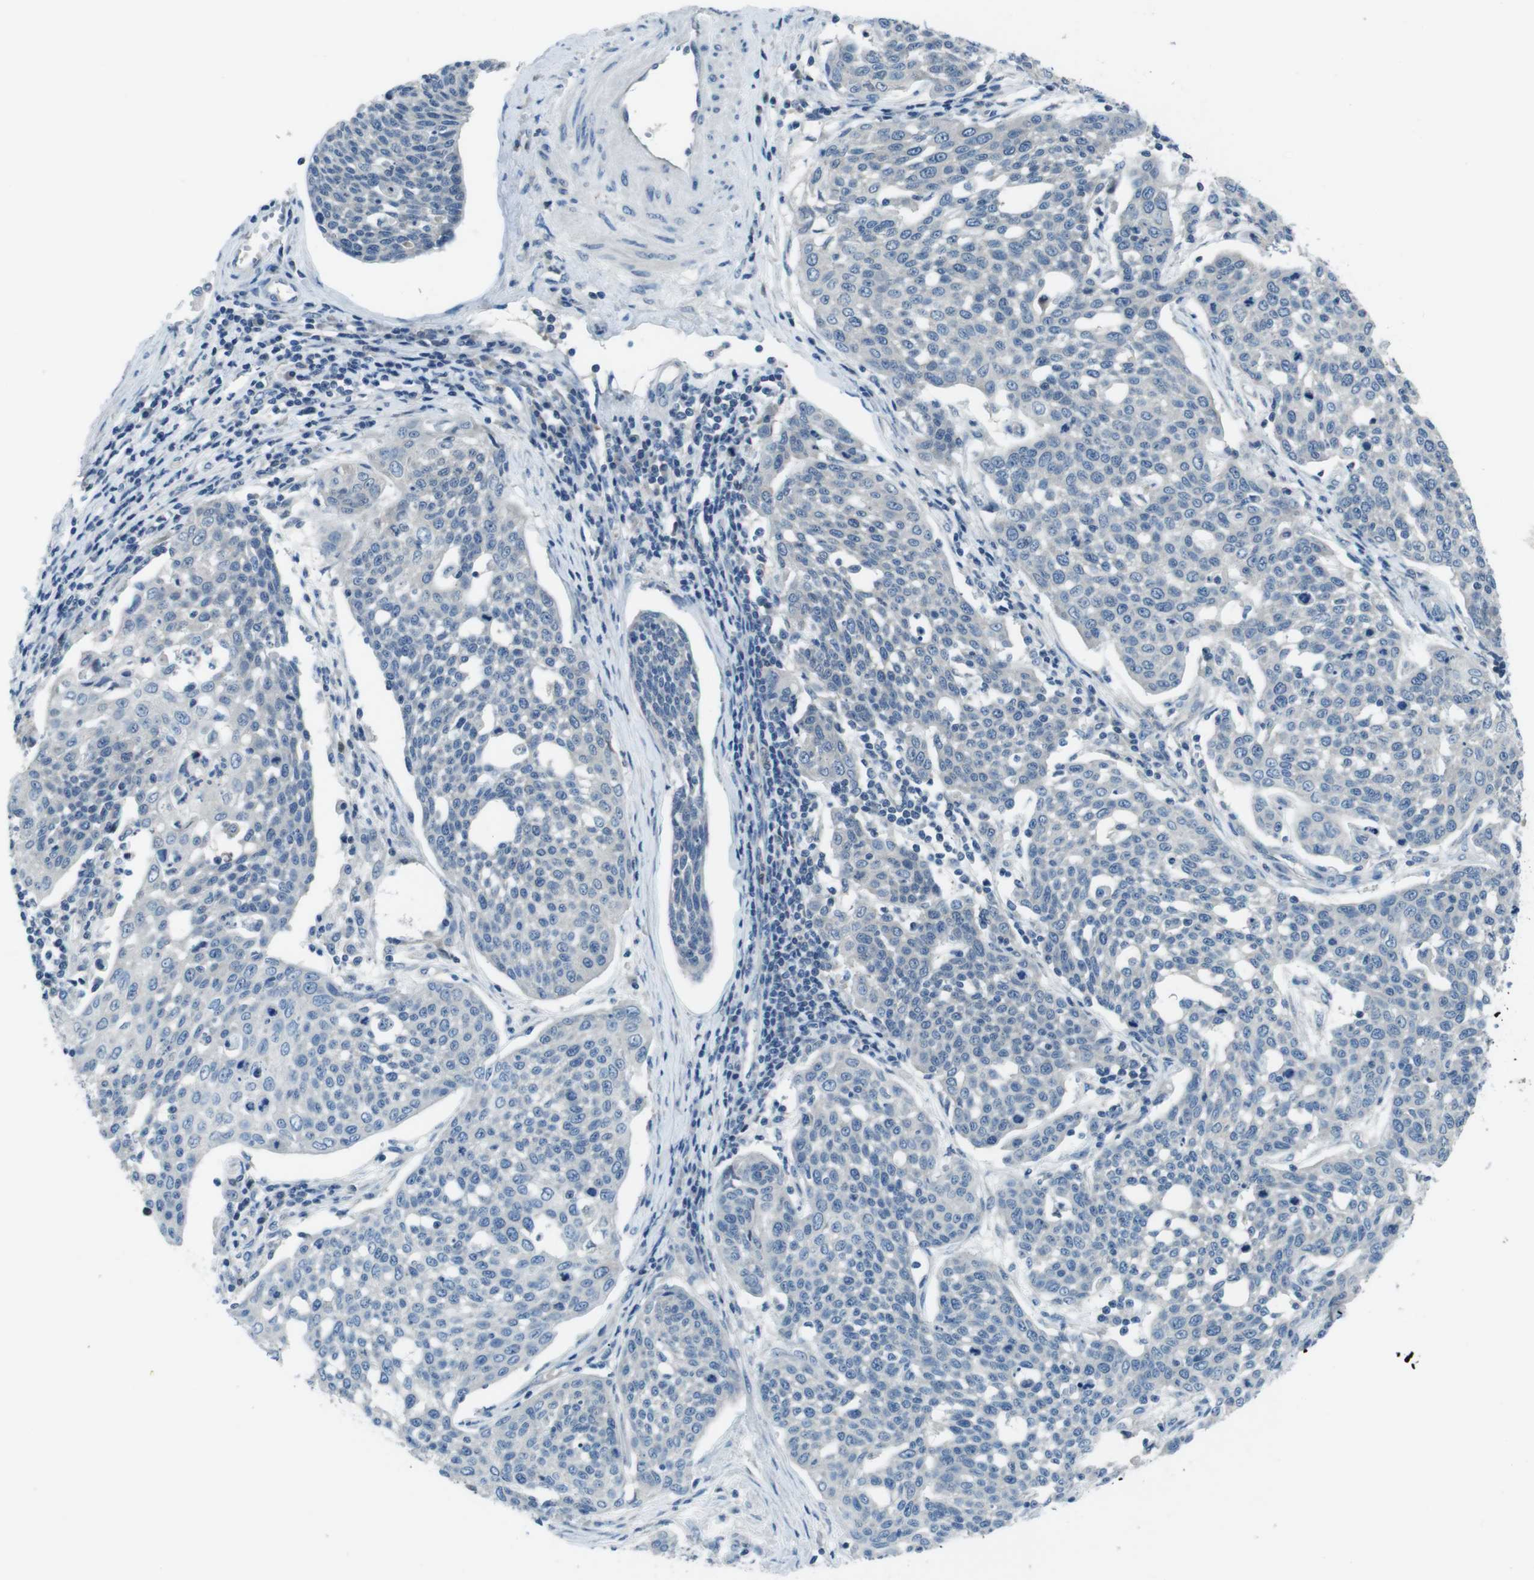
{"staining": {"intensity": "negative", "quantity": "none", "location": "none"}, "tissue": "cervical cancer", "cell_type": "Tumor cells", "image_type": "cancer", "snomed": [{"axis": "morphology", "description": "Squamous cell carcinoma, NOS"}, {"axis": "topography", "description": "Cervix"}], "caption": "Tumor cells are negative for protein expression in human cervical cancer (squamous cell carcinoma).", "gene": "NANOS2", "patient": {"sex": "female", "age": 34}}